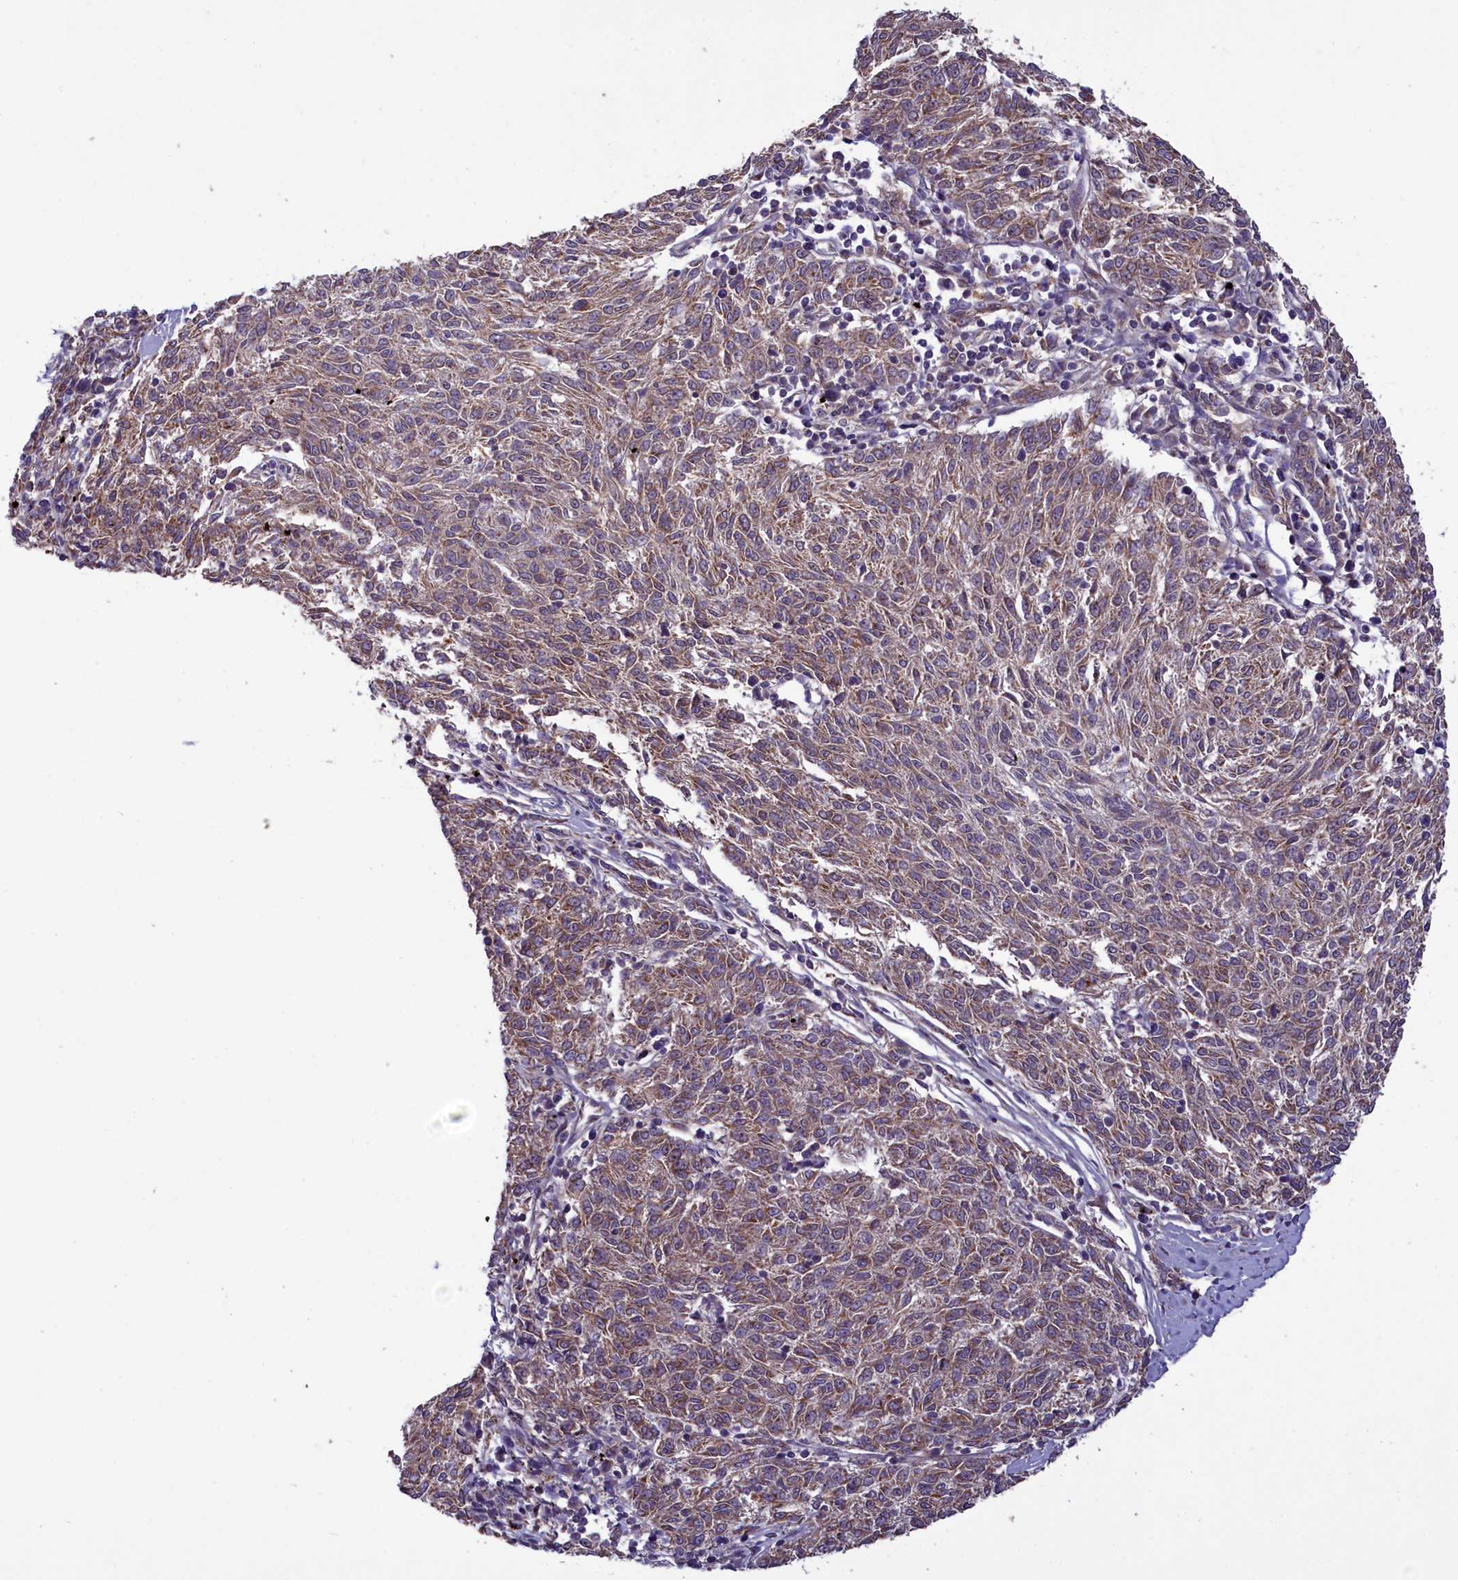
{"staining": {"intensity": "moderate", "quantity": ">75%", "location": "cytoplasmic/membranous"}, "tissue": "melanoma", "cell_type": "Tumor cells", "image_type": "cancer", "snomed": [{"axis": "morphology", "description": "Malignant melanoma, NOS"}, {"axis": "topography", "description": "Skin"}], "caption": "Human malignant melanoma stained for a protein (brown) exhibits moderate cytoplasmic/membranous positive expression in about >75% of tumor cells.", "gene": "ACAD8", "patient": {"sex": "female", "age": 72}}